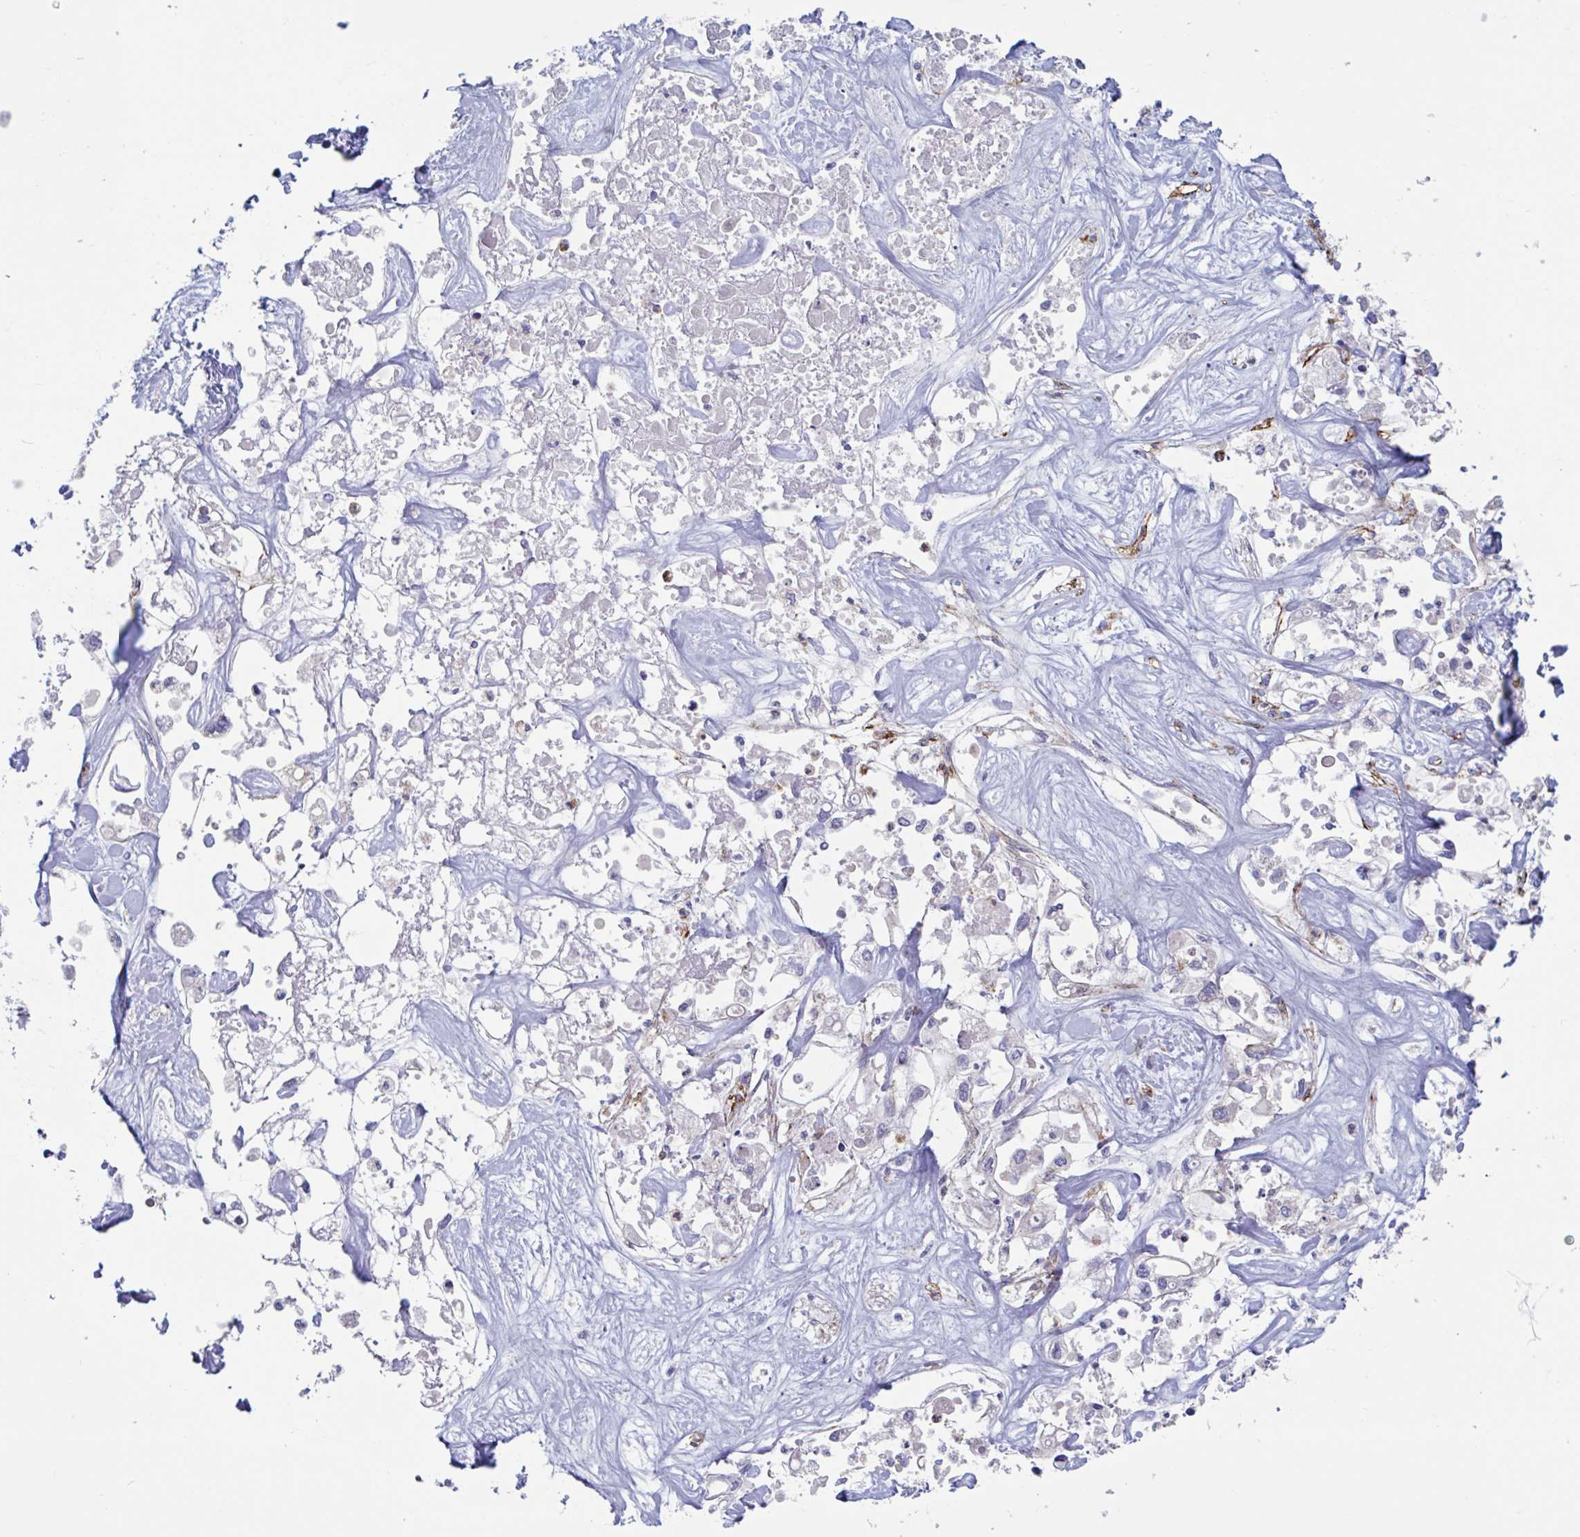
{"staining": {"intensity": "negative", "quantity": "none", "location": "none"}, "tissue": "liver cancer", "cell_type": "Tumor cells", "image_type": "cancer", "snomed": [{"axis": "morphology", "description": "Cholangiocarcinoma"}, {"axis": "topography", "description": "Liver"}], "caption": "High magnification brightfield microscopy of liver cancer (cholangiocarcinoma) stained with DAB (3,3'-diaminobenzidine) (brown) and counterstained with hematoxylin (blue): tumor cells show no significant expression. (DAB (3,3'-diaminobenzidine) immunohistochemistry (IHC), high magnification).", "gene": "ZNHIT2", "patient": {"sex": "female", "age": 64}}